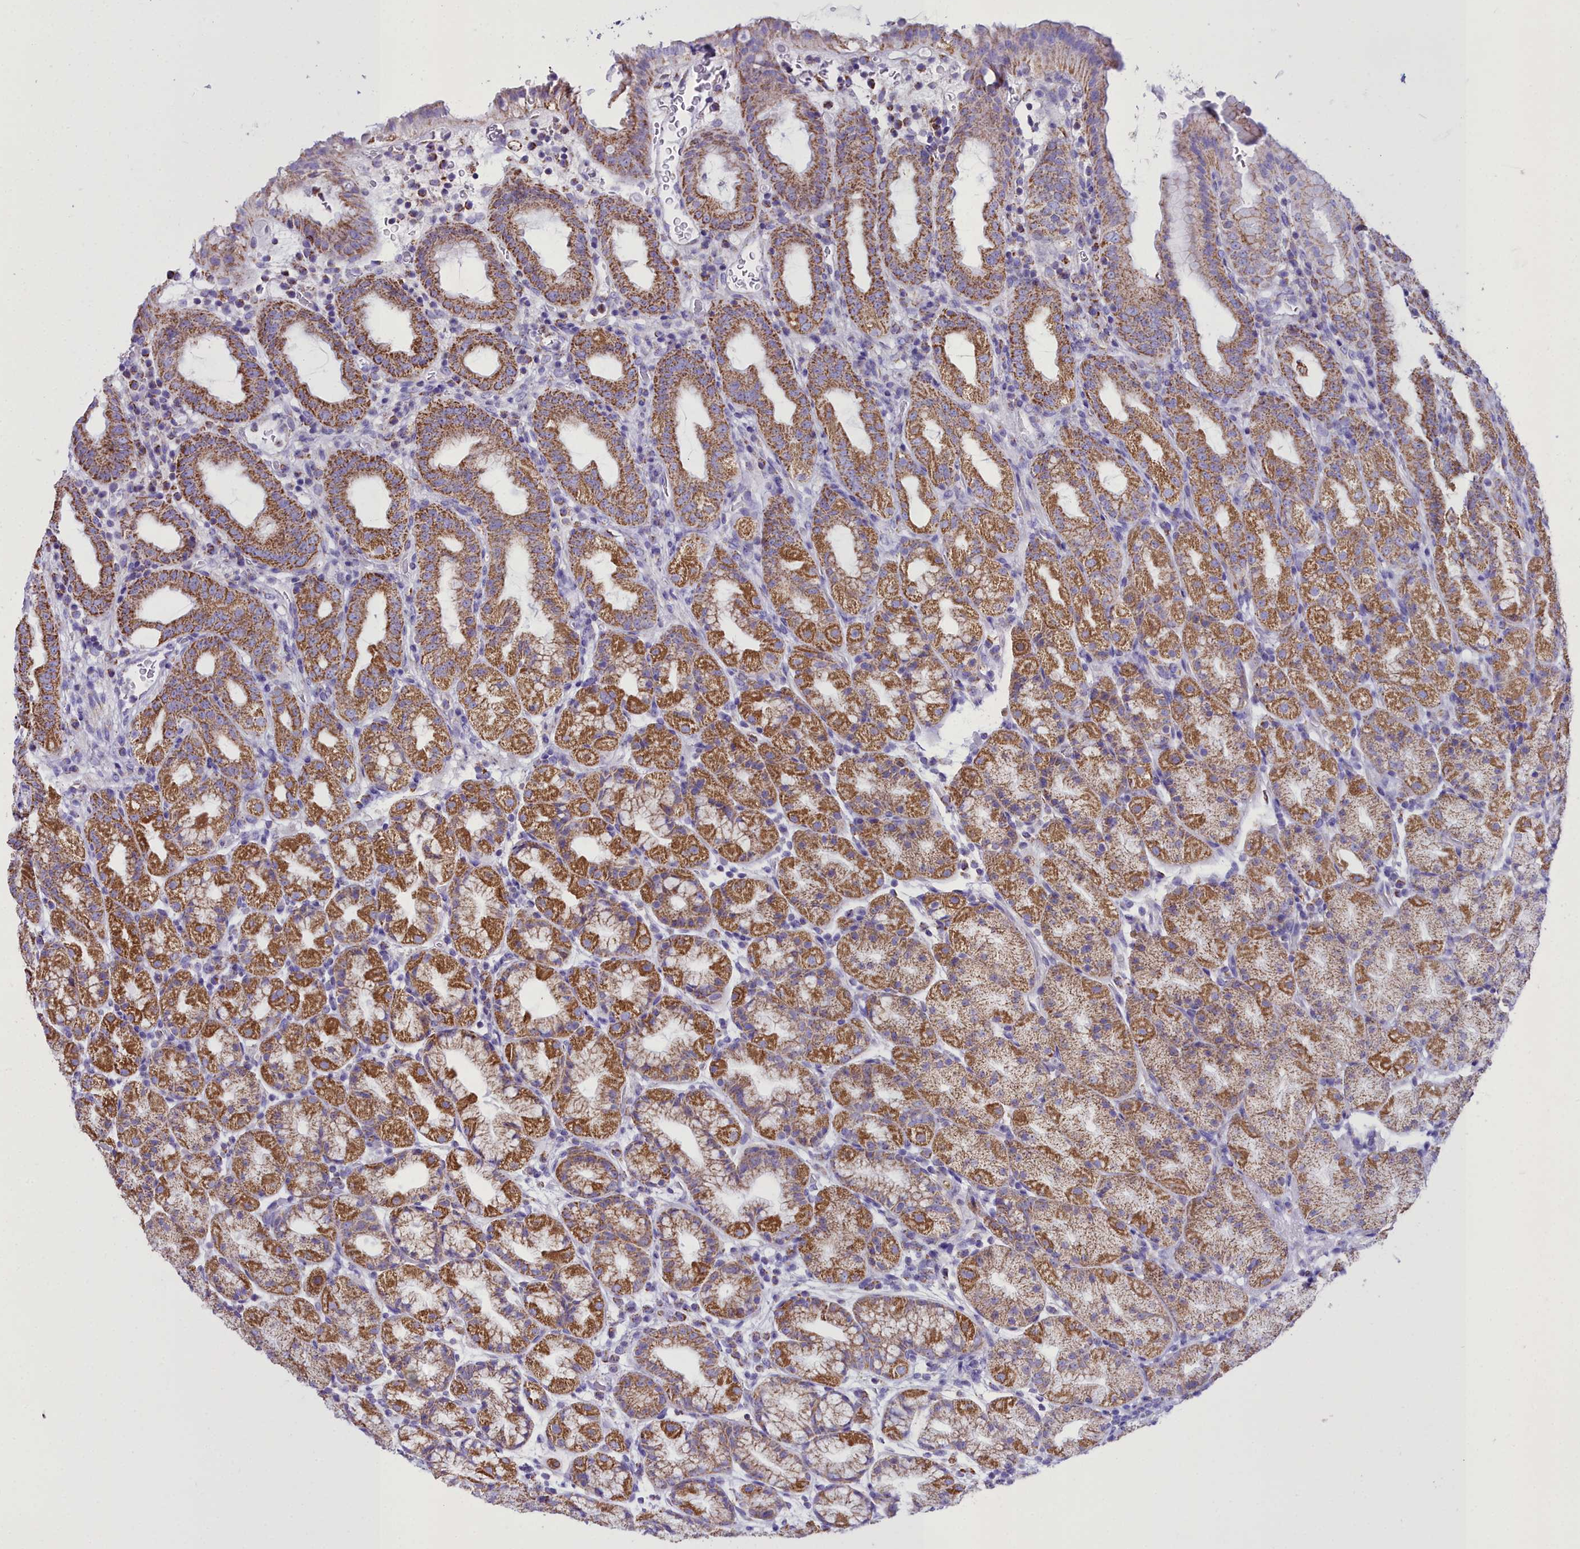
{"staining": {"intensity": "moderate", "quantity": ">75%", "location": "cytoplasmic/membranous"}, "tissue": "stomach", "cell_type": "Glandular cells", "image_type": "normal", "snomed": [{"axis": "morphology", "description": "Normal tissue, NOS"}, {"axis": "topography", "description": "Stomach, upper"}, {"axis": "topography", "description": "Stomach, lower"}, {"axis": "topography", "description": "Small intestine"}], "caption": "About >75% of glandular cells in normal stomach show moderate cytoplasmic/membranous protein positivity as visualized by brown immunohistochemical staining.", "gene": "WDFY3", "patient": {"sex": "male", "age": 68}}